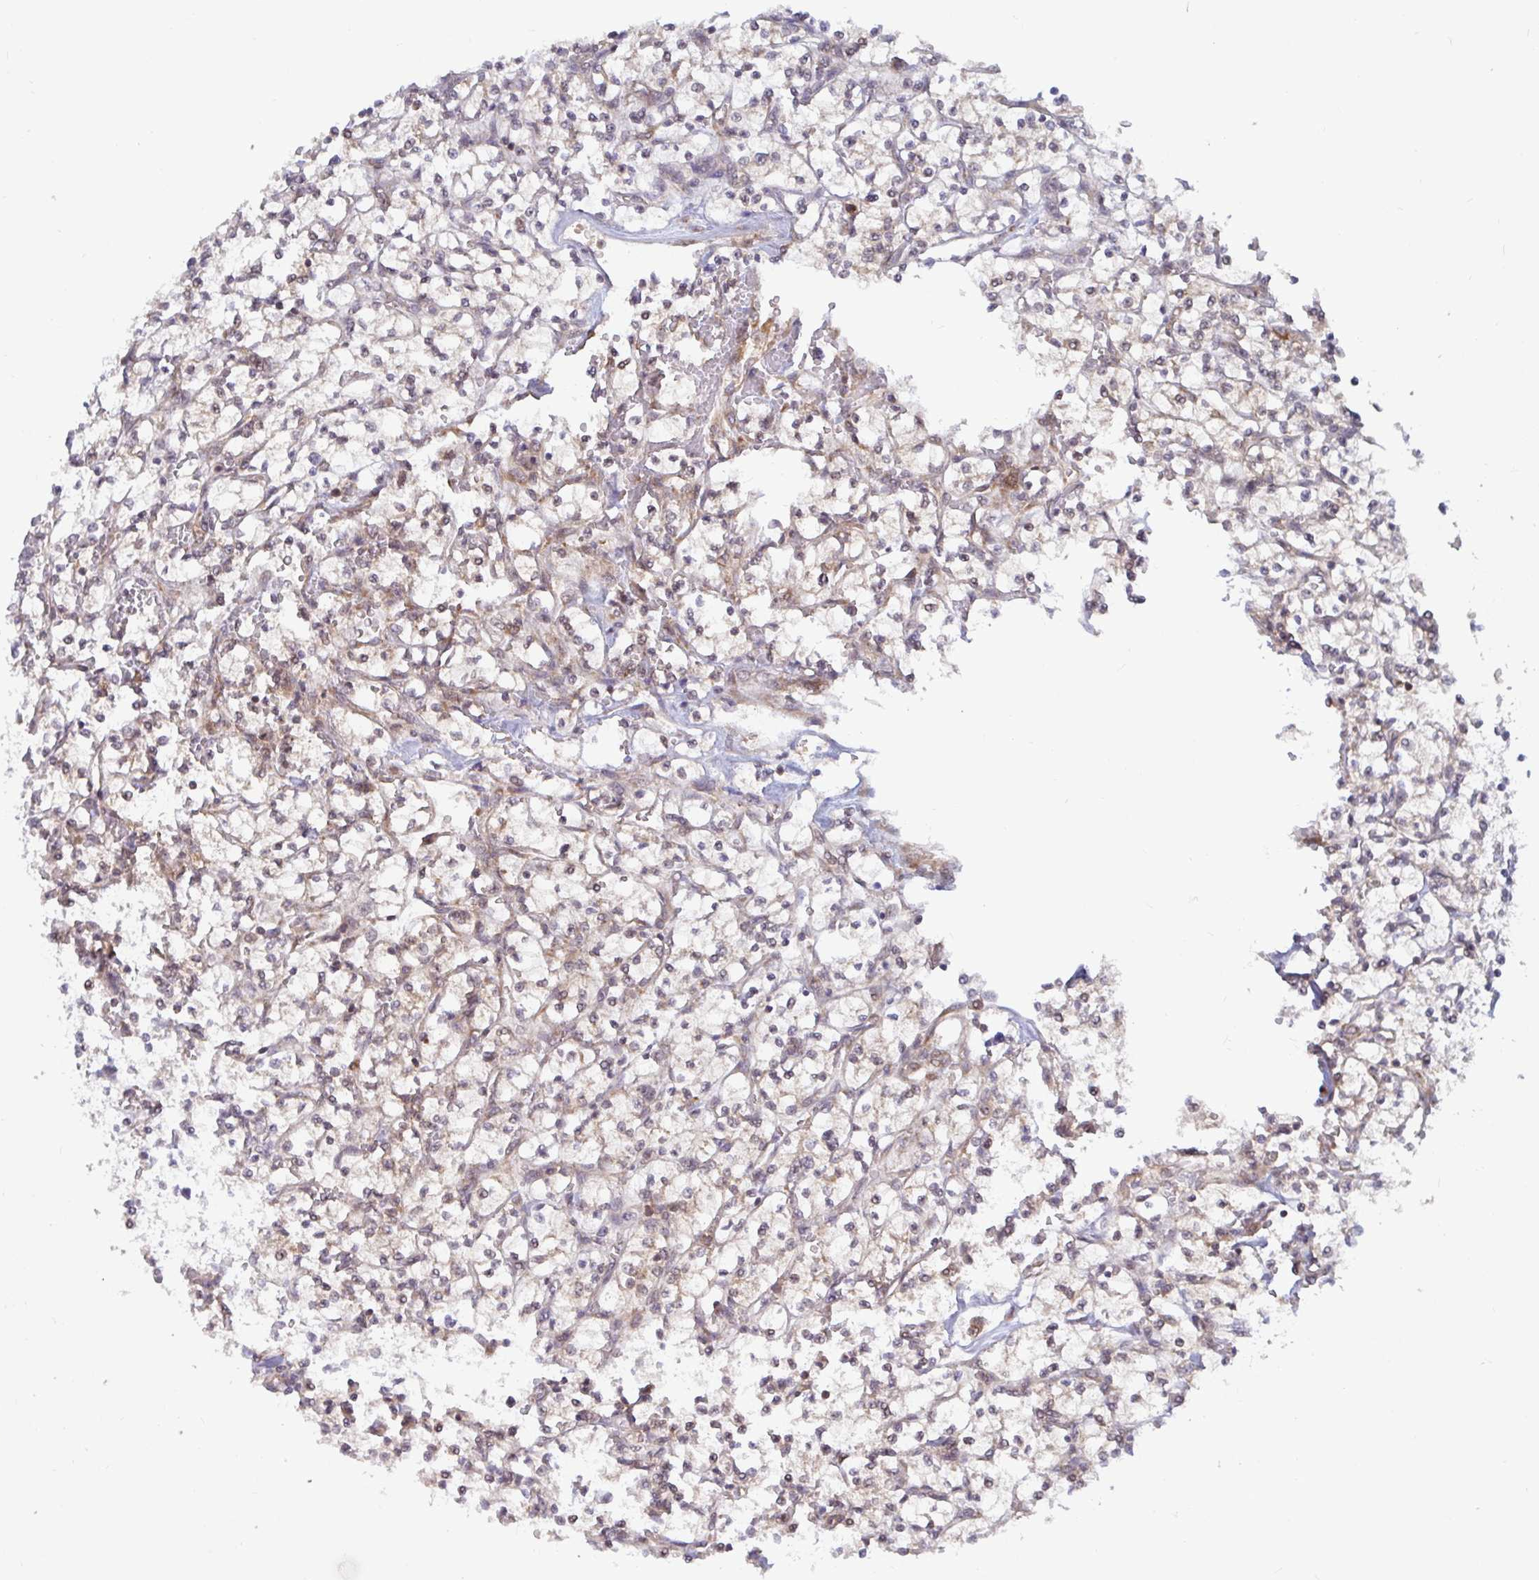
{"staining": {"intensity": "weak", "quantity": "<25%", "location": "cytoplasmic/membranous"}, "tissue": "renal cancer", "cell_type": "Tumor cells", "image_type": "cancer", "snomed": [{"axis": "morphology", "description": "Adenocarcinoma, NOS"}, {"axis": "topography", "description": "Kidney"}], "caption": "Human renal adenocarcinoma stained for a protein using immunohistochemistry (IHC) reveals no positivity in tumor cells.", "gene": "LARP1", "patient": {"sex": "female", "age": 64}}